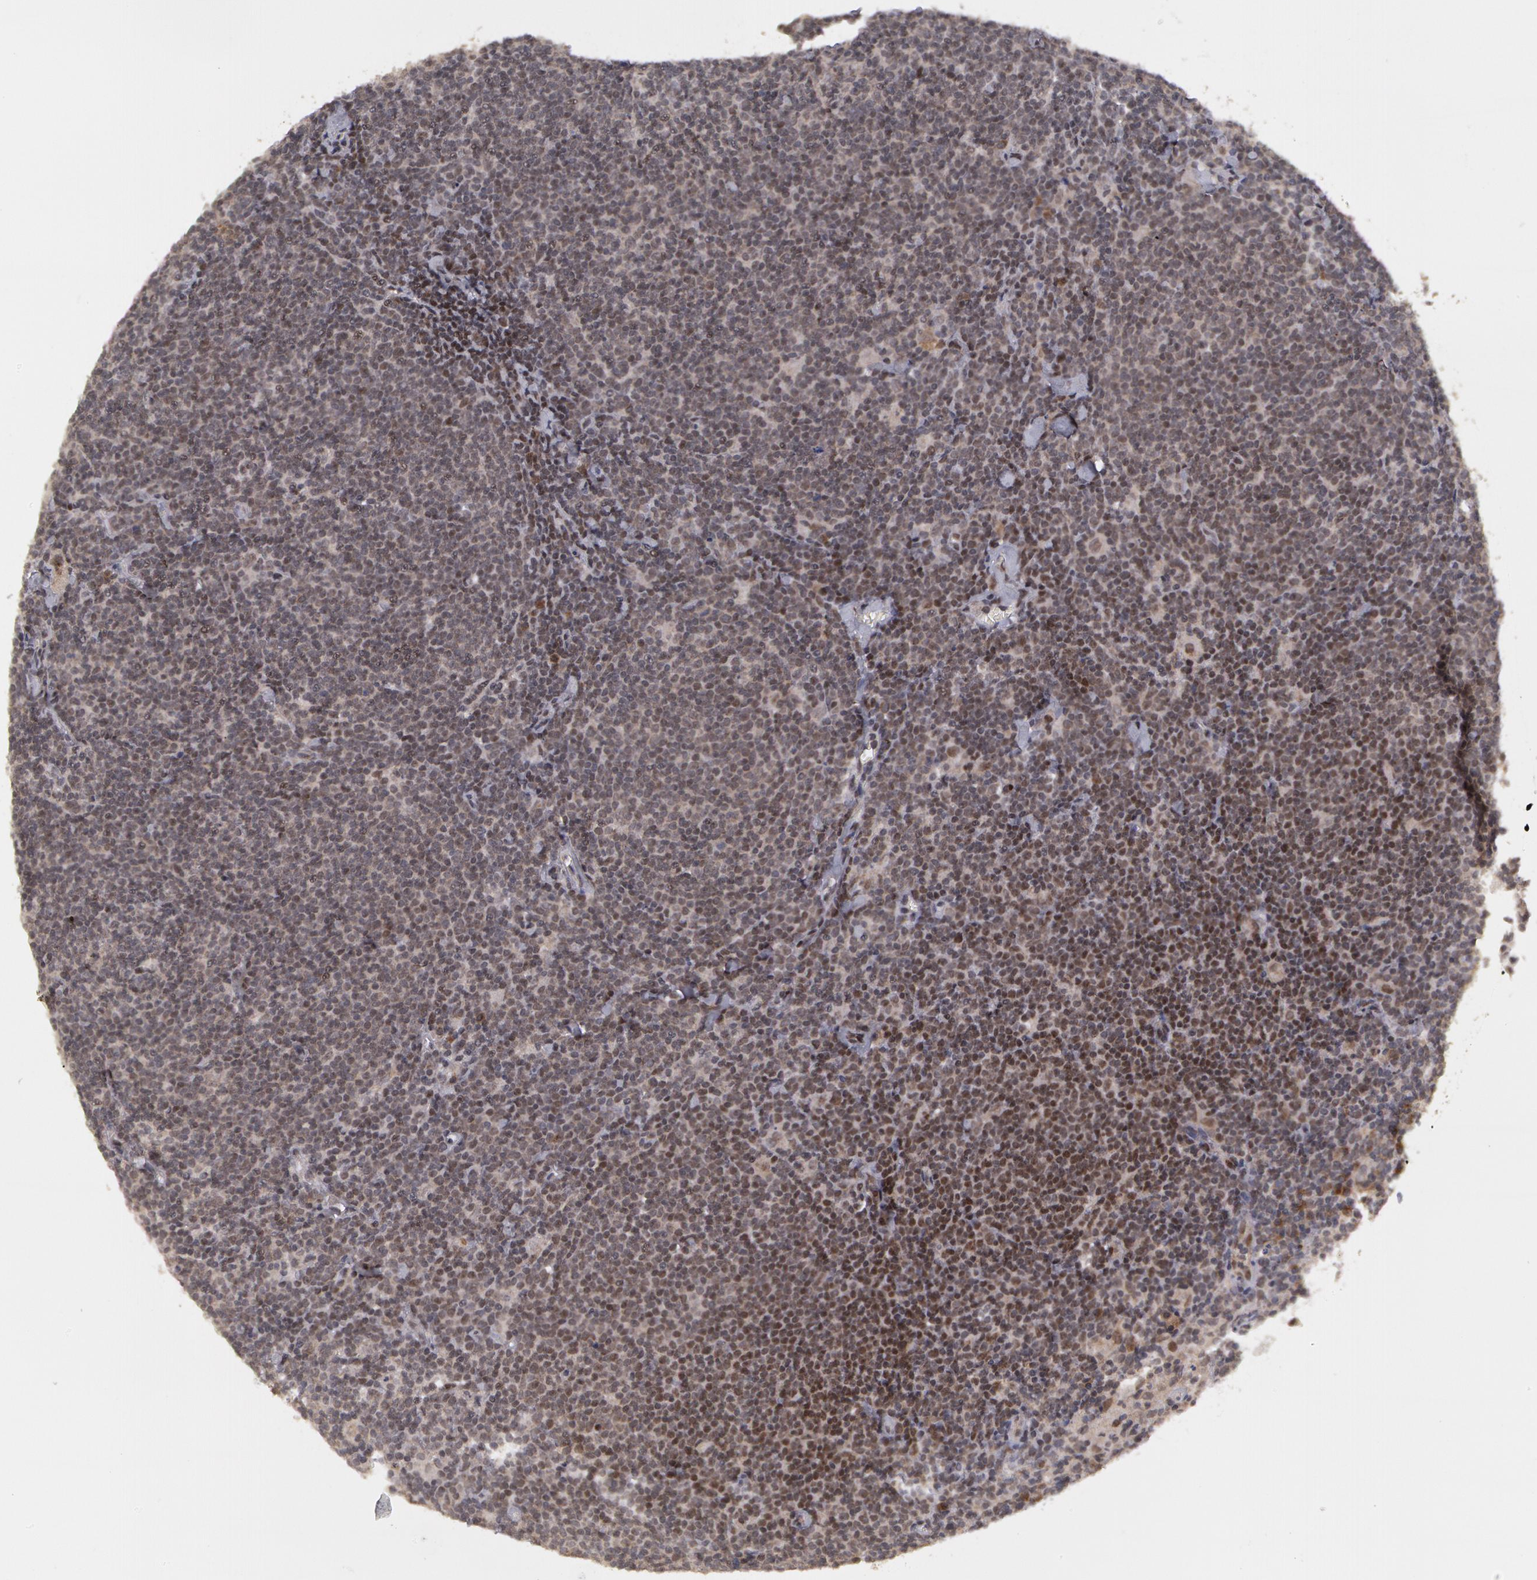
{"staining": {"intensity": "negative", "quantity": "none", "location": "none"}, "tissue": "lymphoma", "cell_type": "Tumor cells", "image_type": "cancer", "snomed": [{"axis": "morphology", "description": "Malignant lymphoma, non-Hodgkin's type, Low grade"}, {"axis": "topography", "description": "Lymph node"}], "caption": "A photomicrograph of lymphoma stained for a protein reveals no brown staining in tumor cells.", "gene": "STX5", "patient": {"sex": "male", "age": 65}}